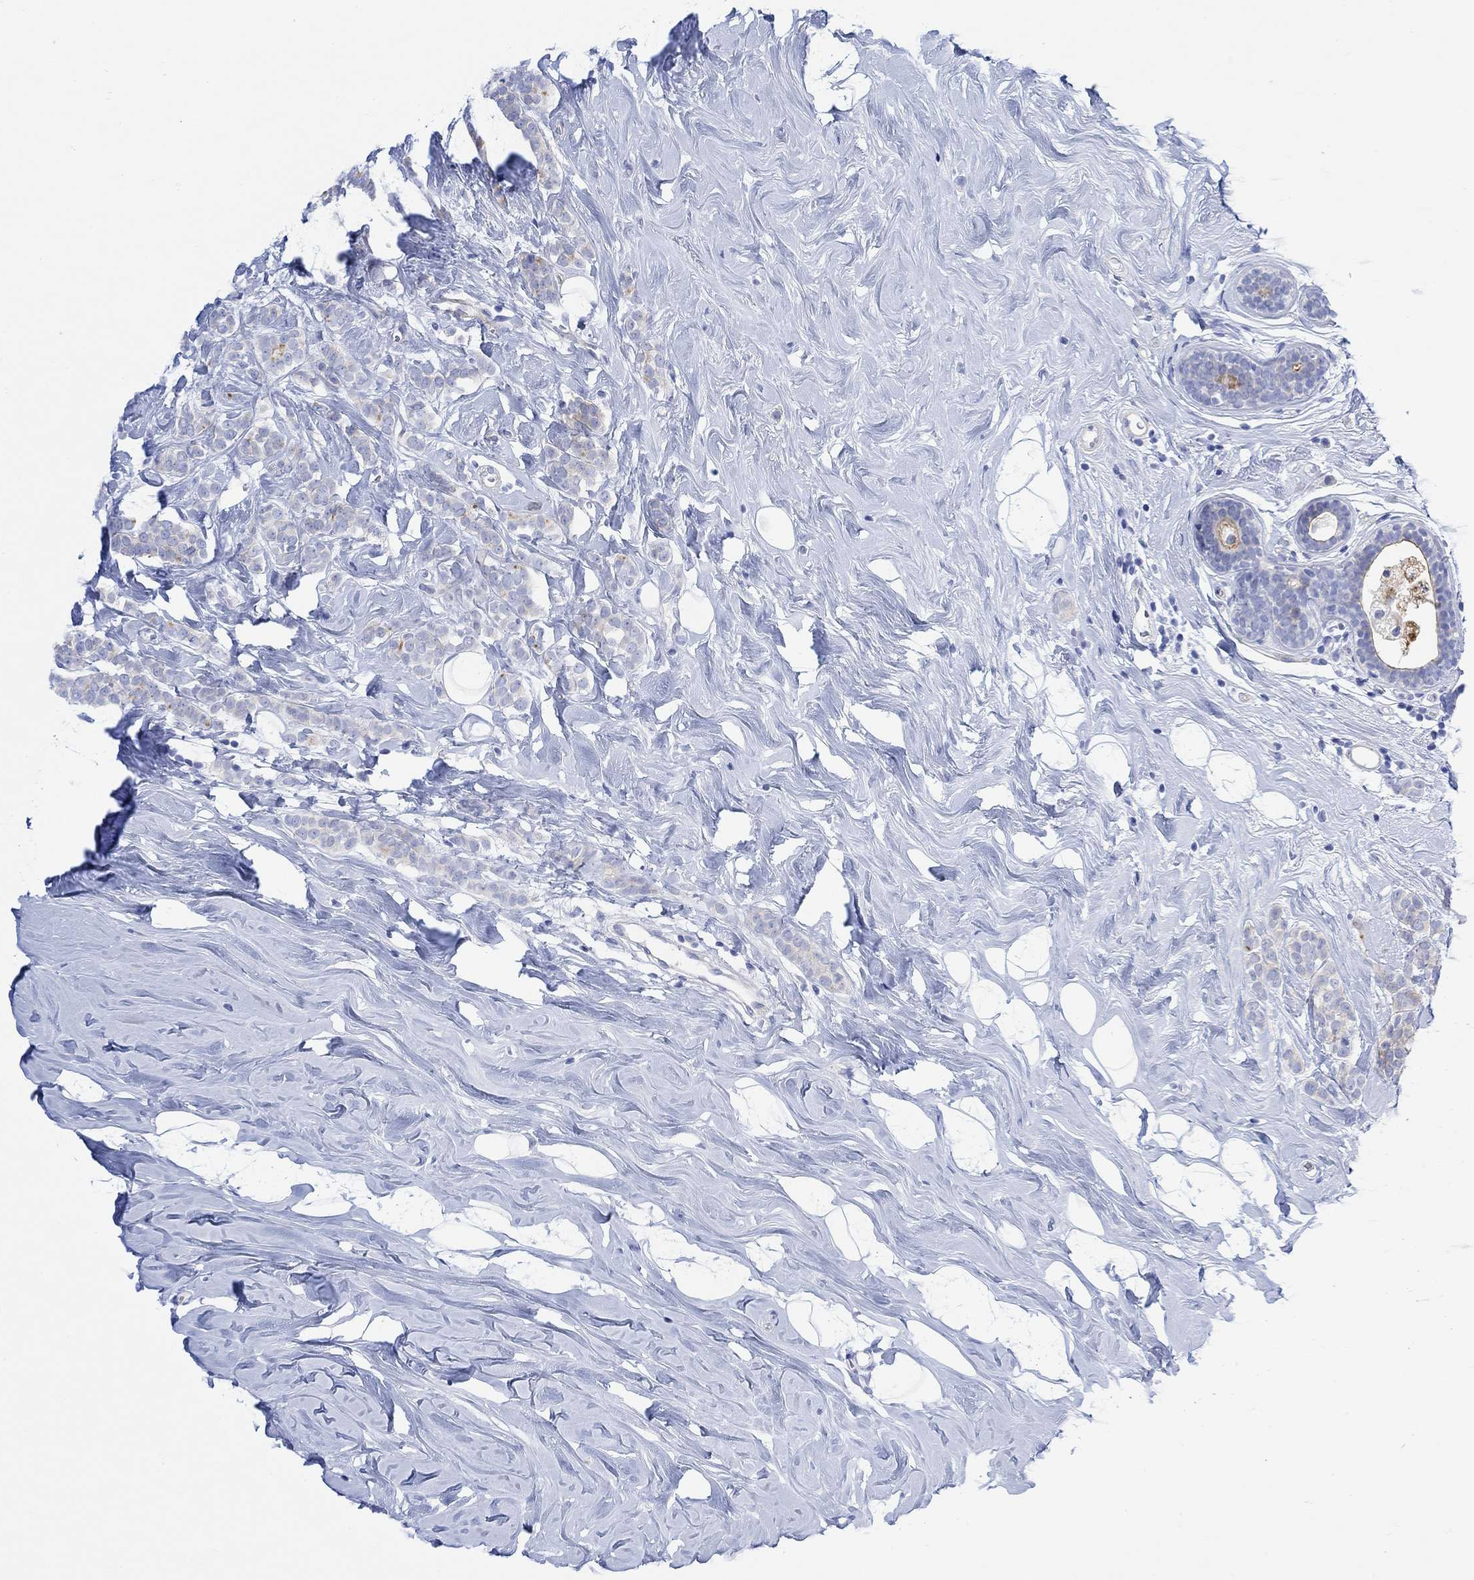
{"staining": {"intensity": "weak", "quantity": "<25%", "location": "cytoplasmic/membranous"}, "tissue": "breast cancer", "cell_type": "Tumor cells", "image_type": "cancer", "snomed": [{"axis": "morphology", "description": "Lobular carcinoma"}, {"axis": "topography", "description": "Breast"}], "caption": "Immunohistochemistry (IHC) photomicrograph of neoplastic tissue: human breast cancer stained with DAB displays no significant protein expression in tumor cells.", "gene": "TLDC2", "patient": {"sex": "female", "age": 49}}